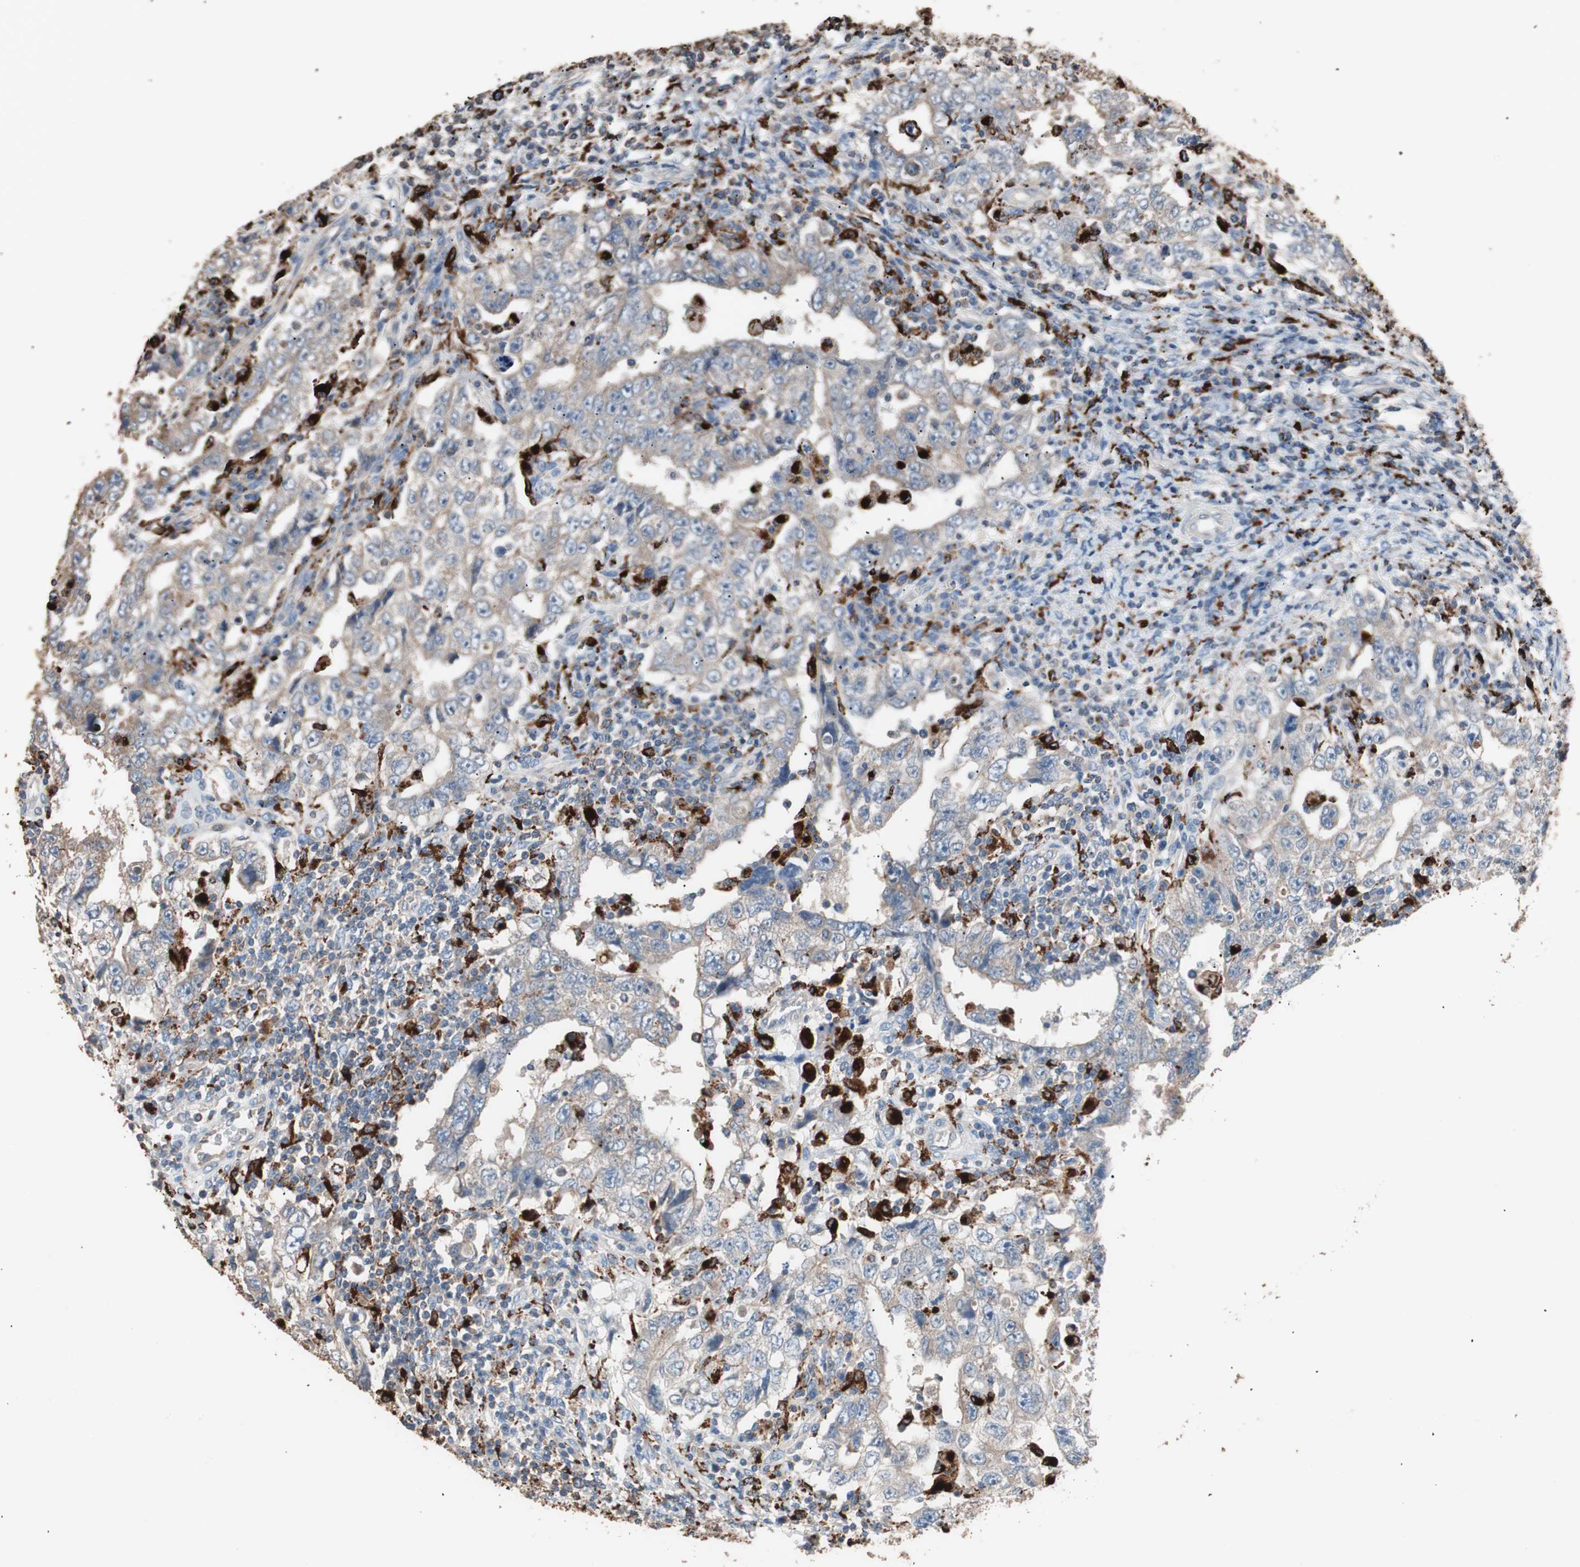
{"staining": {"intensity": "weak", "quantity": "25%-75%", "location": "cytoplasmic/membranous"}, "tissue": "testis cancer", "cell_type": "Tumor cells", "image_type": "cancer", "snomed": [{"axis": "morphology", "description": "Carcinoma, Embryonal, NOS"}, {"axis": "topography", "description": "Testis"}], "caption": "This histopathology image shows immunohistochemistry (IHC) staining of human testis embryonal carcinoma, with low weak cytoplasmic/membranous positivity in about 25%-75% of tumor cells.", "gene": "CCT3", "patient": {"sex": "male", "age": 26}}